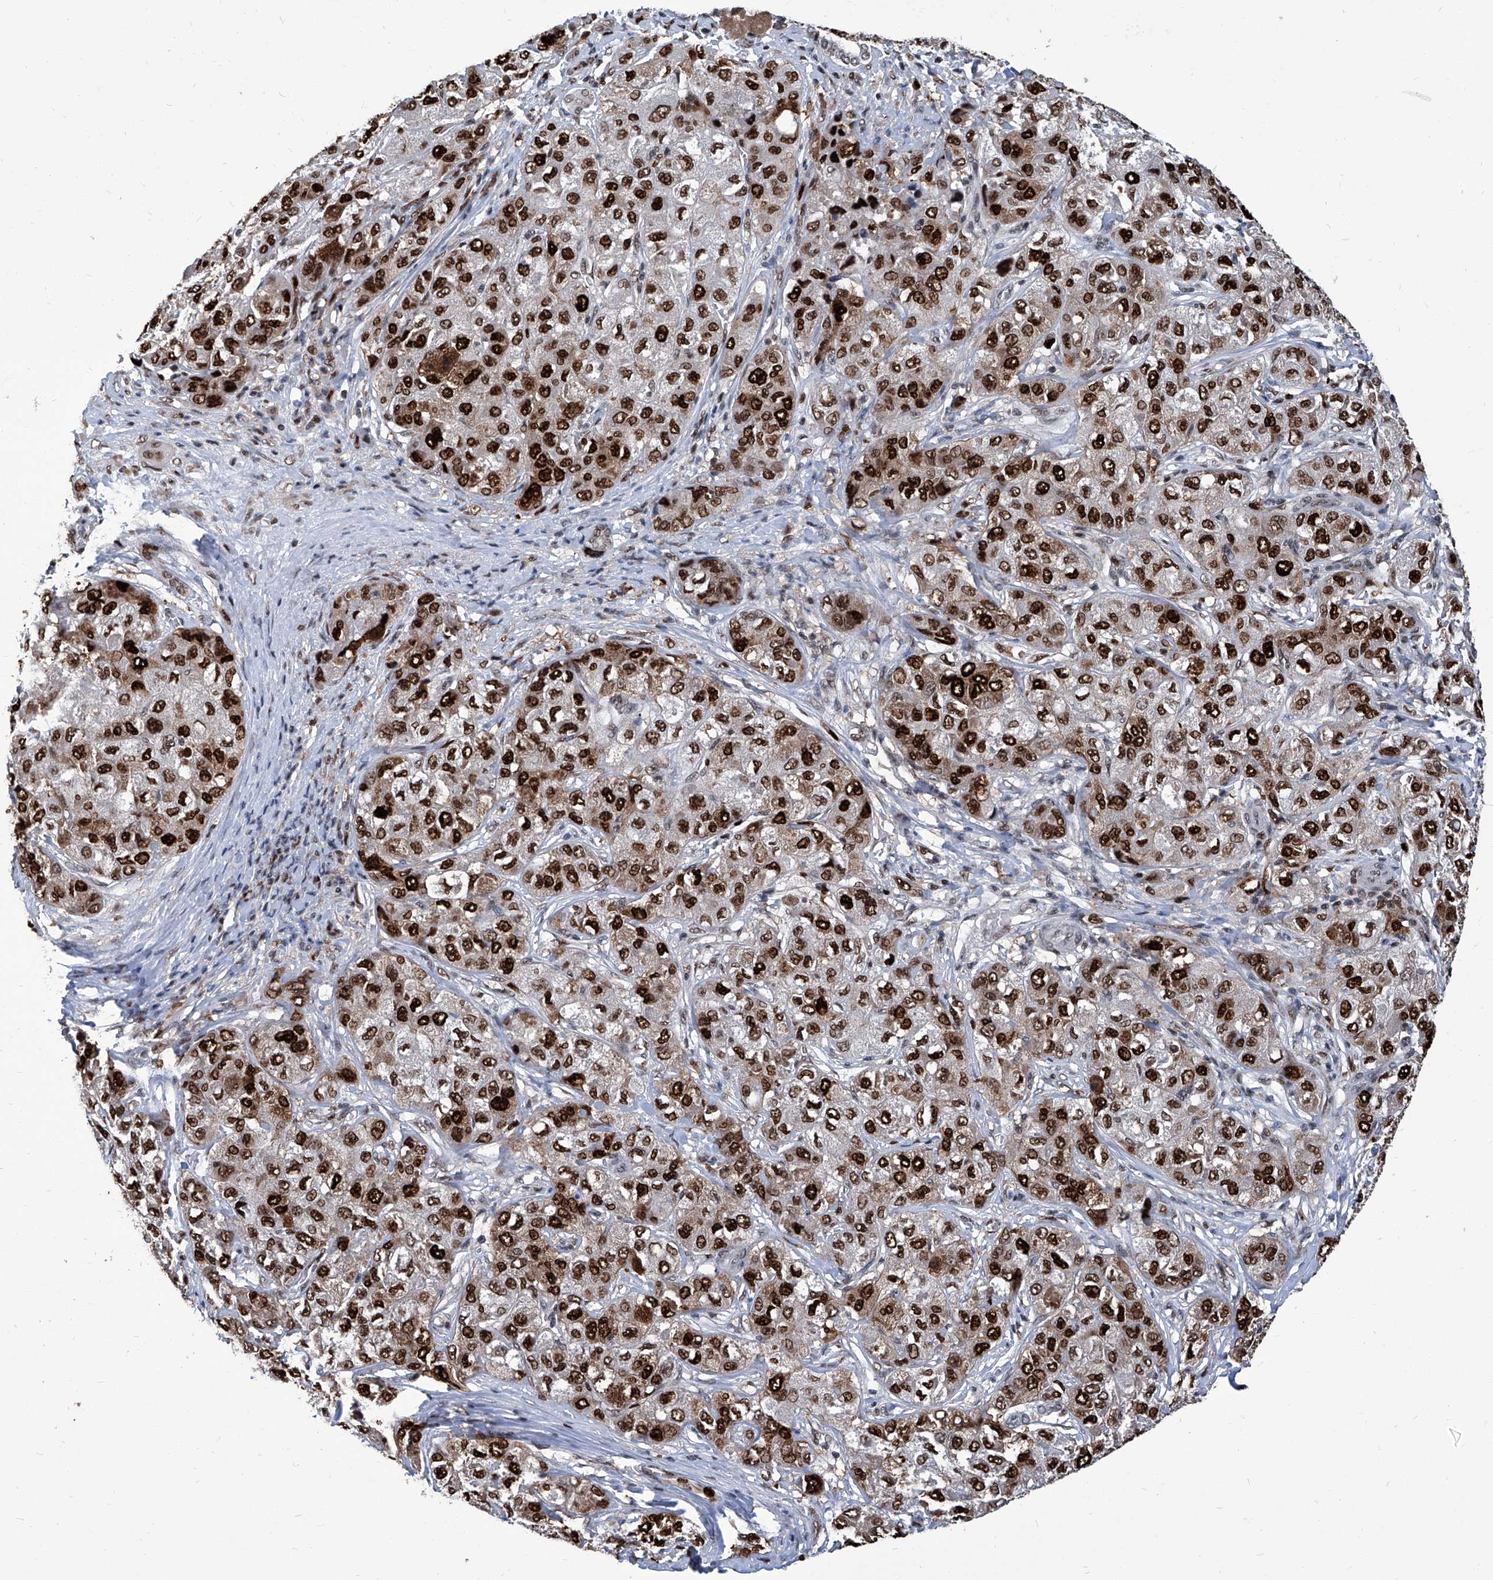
{"staining": {"intensity": "strong", "quantity": ">75%", "location": "nuclear"}, "tissue": "liver cancer", "cell_type": "Tumor cells", "image_type": "cancer", "snomed": [{"axis": "morphology", "description": "Carcinoma, Hepatocellular, NOS"}, {"axis": "topography", "description": "Liver"}], "caption": "The immunohistochemical stain highlights strong nuclear staining in tumor cells of liver cancer (hepatocellular carcinoma) tissue.", "gene": "PCNA", "patient": {"sex": "male", "age": 80}}